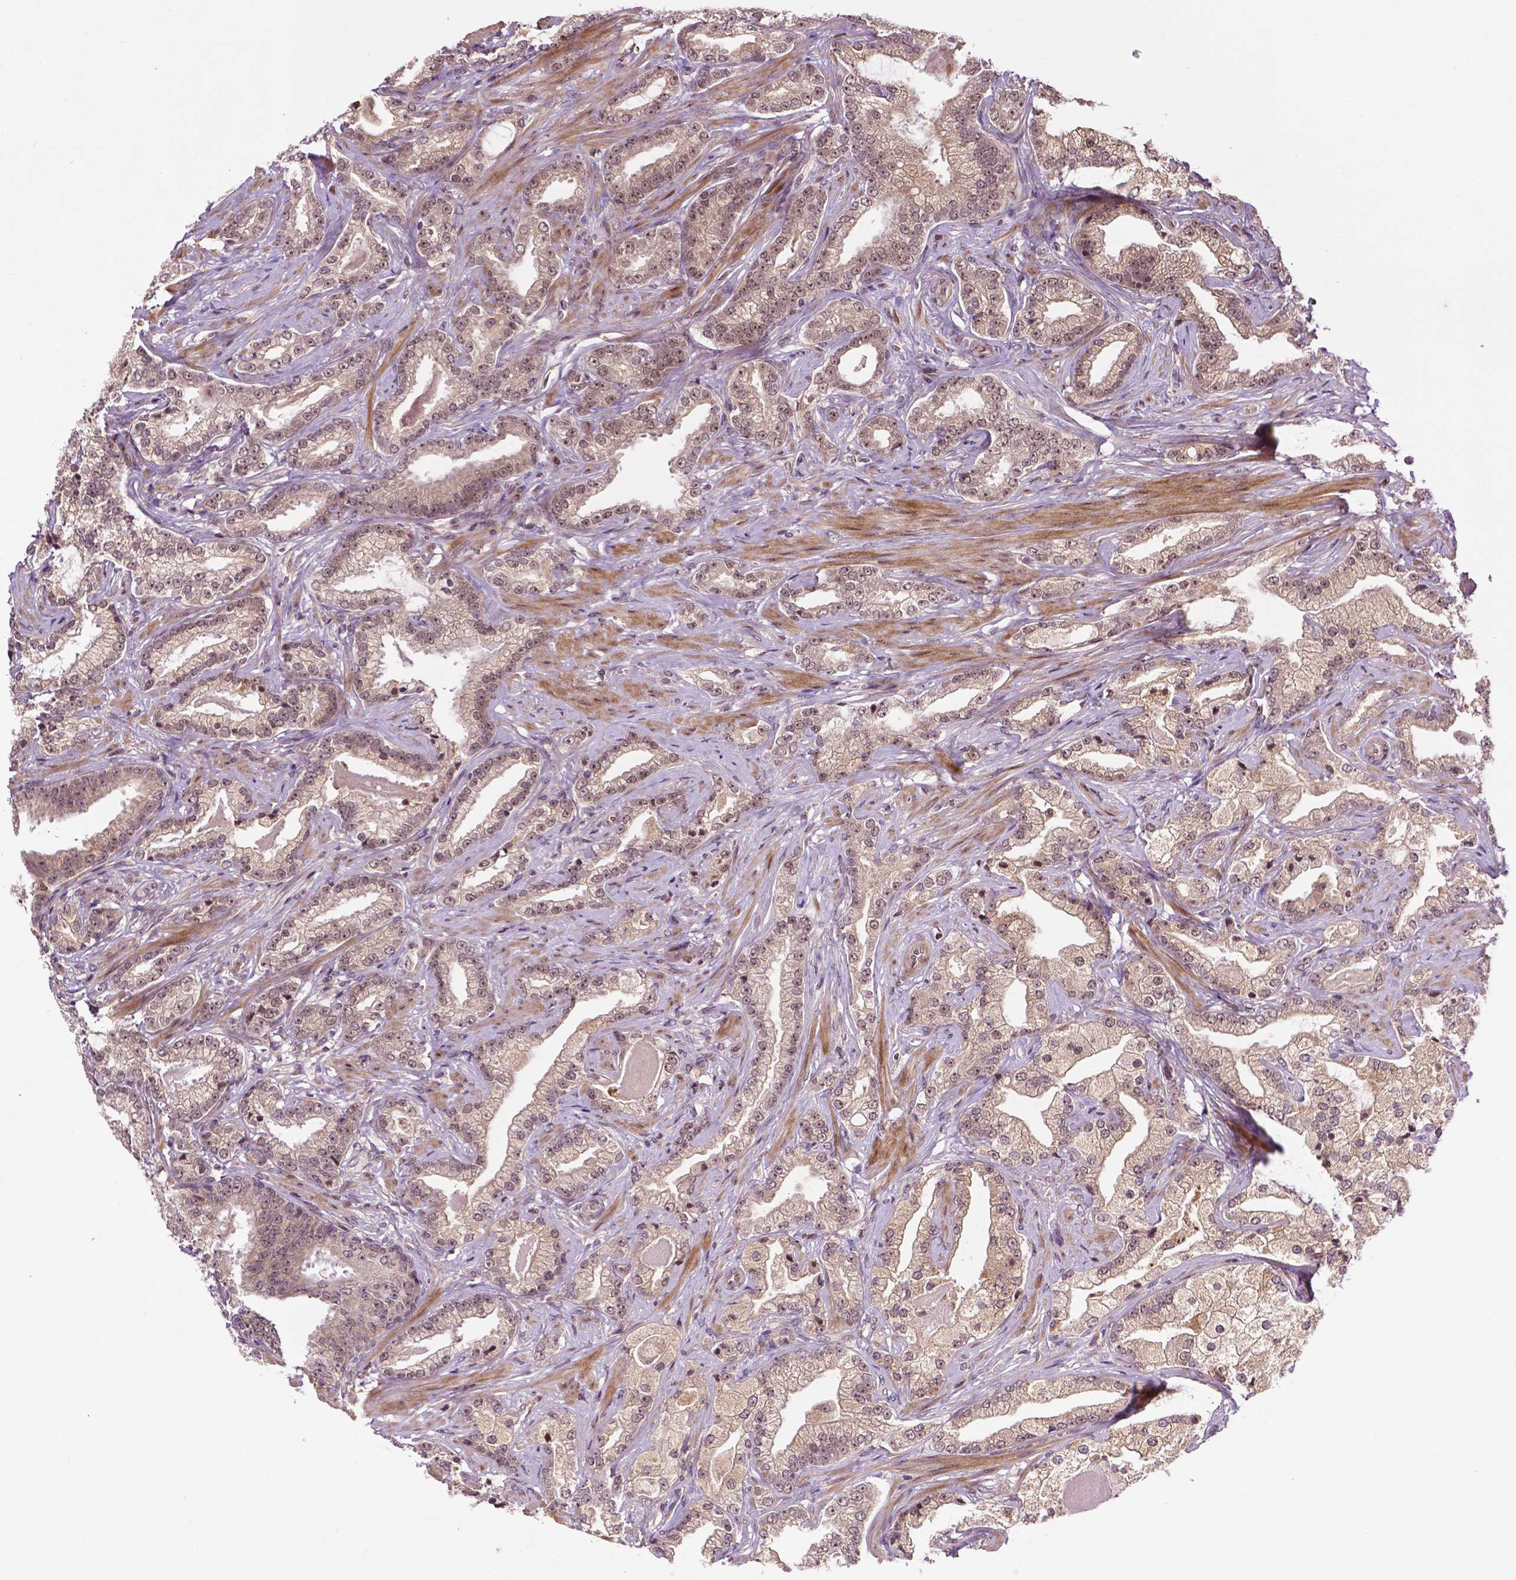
{"staining": {"intensity": "weak", "quantity": ">75%", "location": "cytoplasmic/membranous,nuclear"}, "tissue": "prostate cancer", "cell_type": "Tumor cells", "image_type": "cancer", "snomed": [{"axis": "morphology", "description": "Adenocarcinoma, Low grade"}, {"axis": "topography", "description": "Prostate"}], "caption": "Protein positivity by immunohistochemistry (IHC) shows weak cytoplasmic/membranous and nuclear staining in approximately >75% of tumor cells in low-grade adenocarcinoma (prostate).", "gene": "TMX2", "patient": {"sex": "male", "age": 61}}